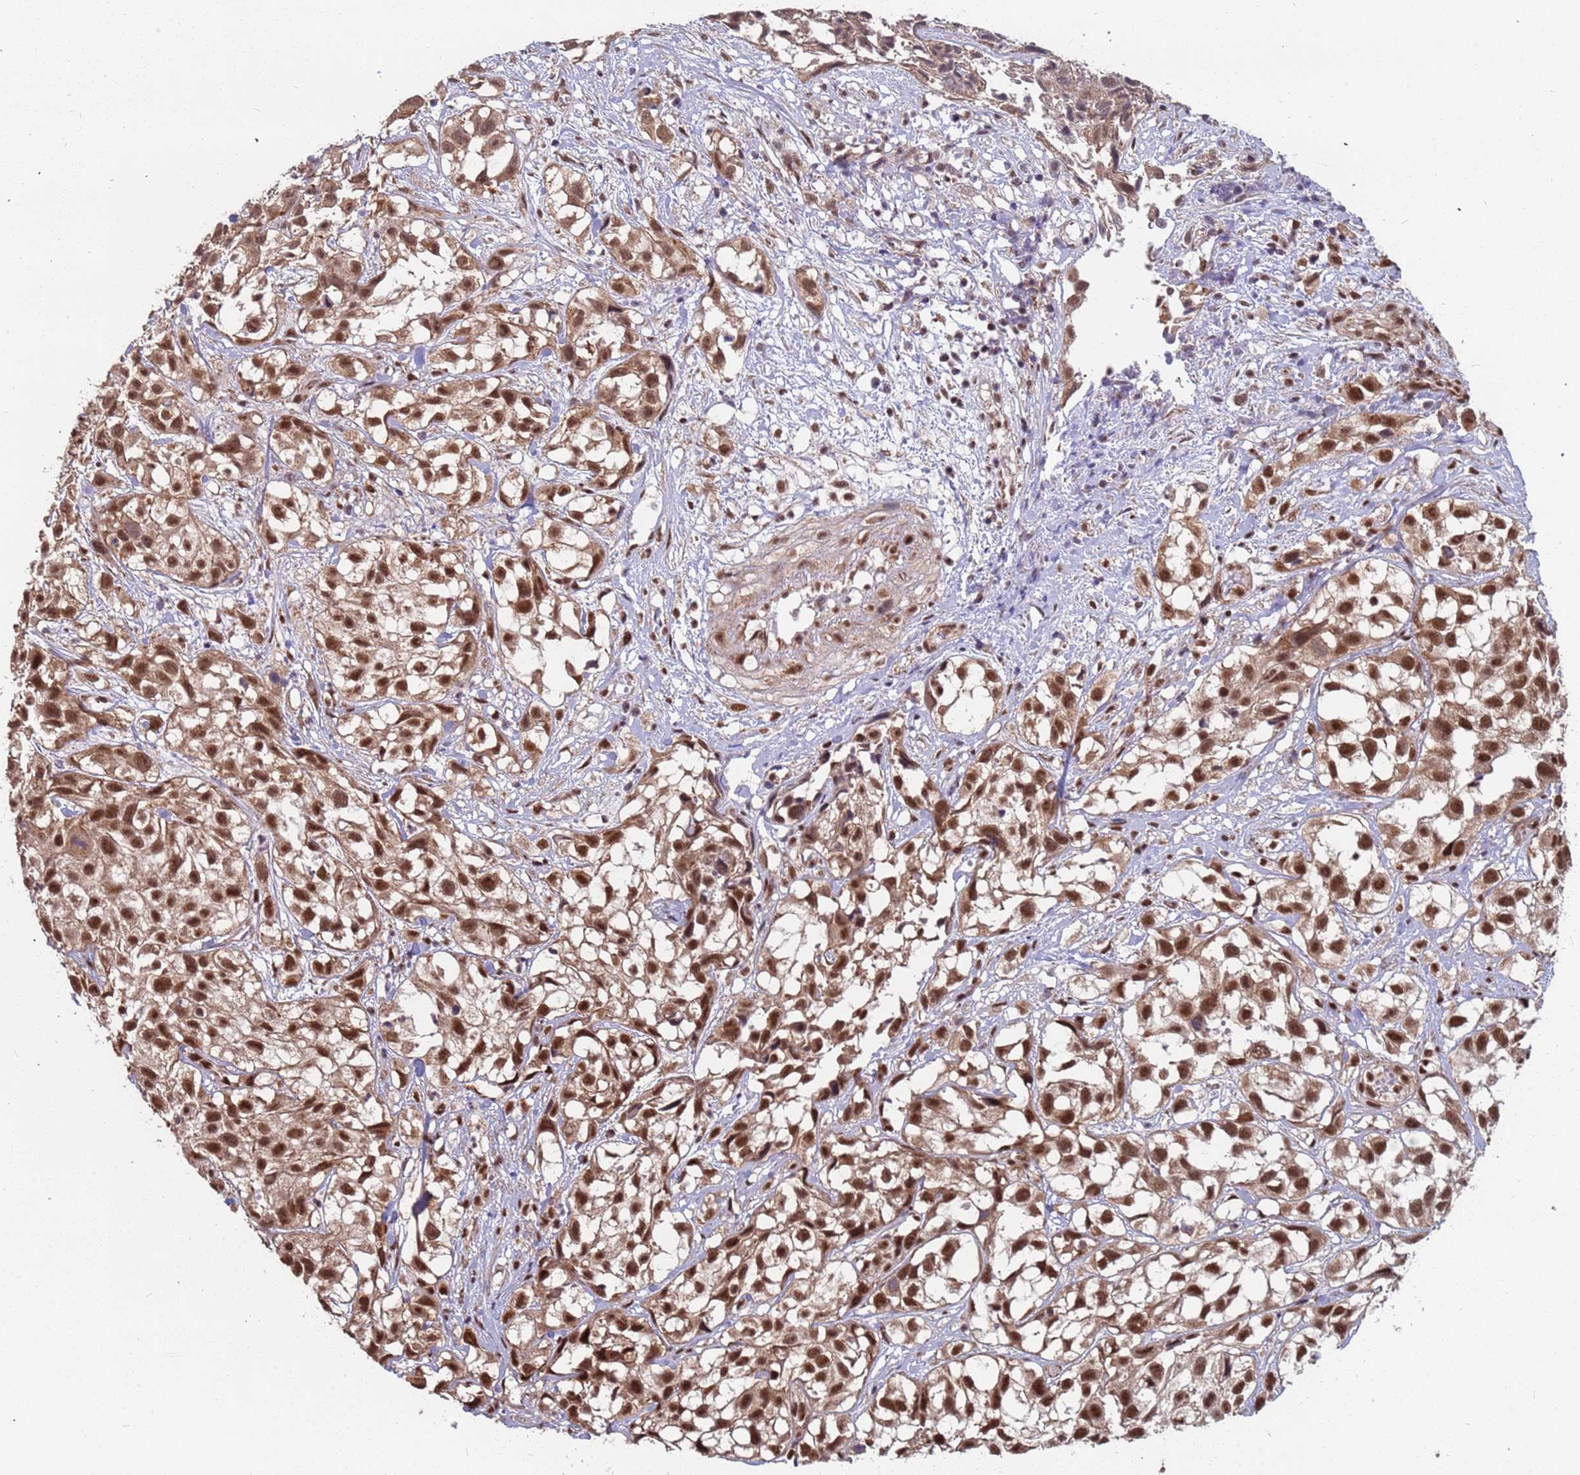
{"staining": {"intensity": "strong", "quantity": ">75%", "location": "cytoplasmic/membranous,nuclear"}, "tissue": "urothelial cancer", "cell_type": "Tumor cells", "image_type": "cancer", "snomed": [{"axis": "morphology", "description": "Urothelial carcinoma, High grade"}, {"axis": "topography", "description": "Urinary bladder"}], "caption": "IHC image of neoplastic tissue: human urothelial carcinoma (high-grade) stained using immunohistochemistry (IHC) displays high levels of strong protein expression localized specifically in the cytoplasmic/membranous and nuclear of tumor cells, appearing as a cytoplasmic/membranous and nuclear brown color.", "gene": "DENND2B", "patient": {"sex": "male", "age": 56}}